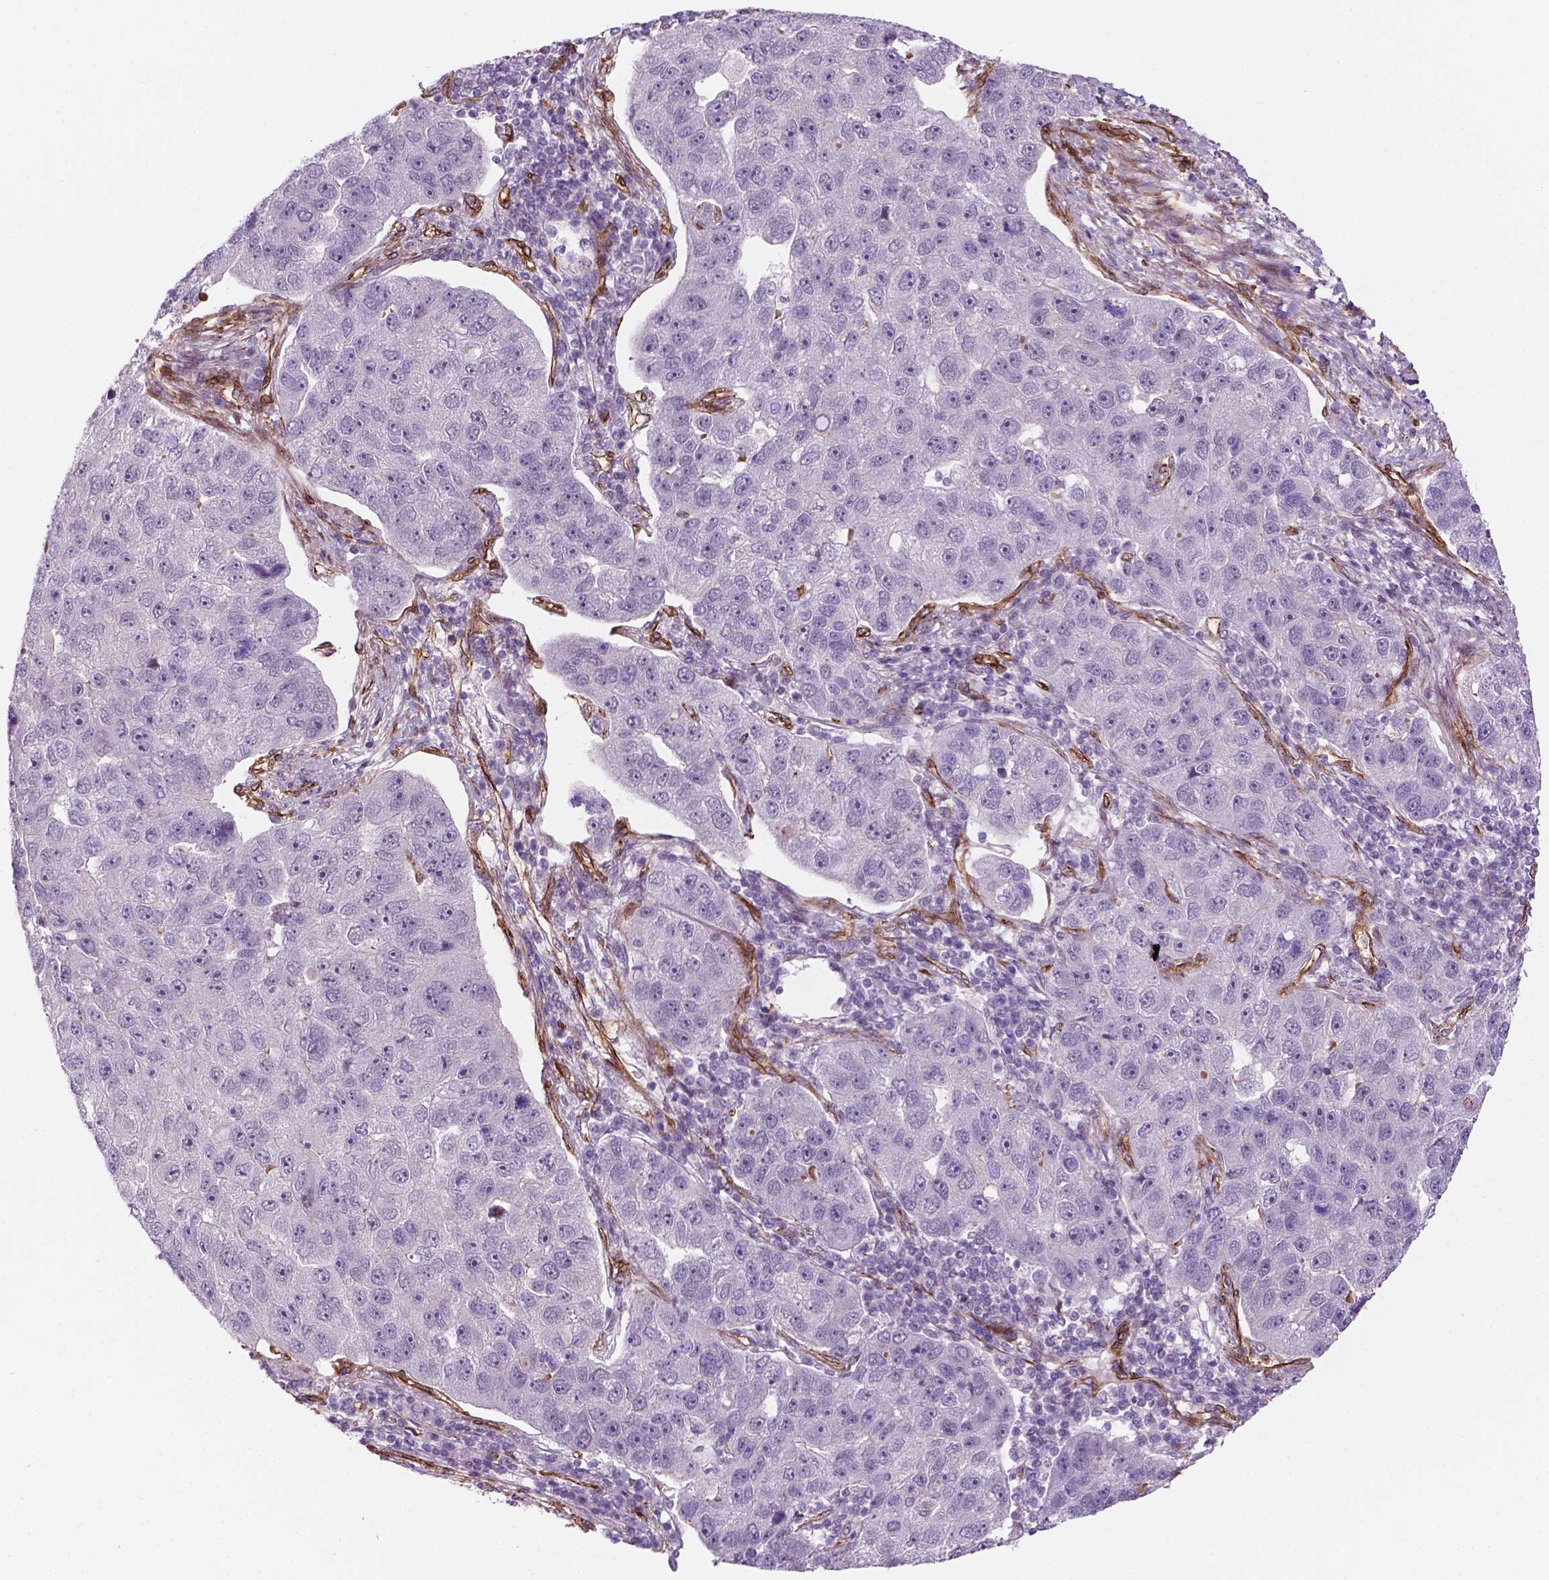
{"staining": {"intensity": "negative", "quantity": "none", "location": "none"}, "tissue": "pancreatic cancer", "cell_type": "Tumor cells", "image_type": "cancer", "snomed": [{"axis": "morphology", "description": "Adenocarcinoma, NOS"}, {"axis": "topography", "description": "Pancreas"}], "caption": "Photomicrograph shows no significant protein staining in tumor cells of pancreatic cancer (adenocarcinoma).", "gene": "EGFL8", "patient": {"sex": "female", "age": 61}}